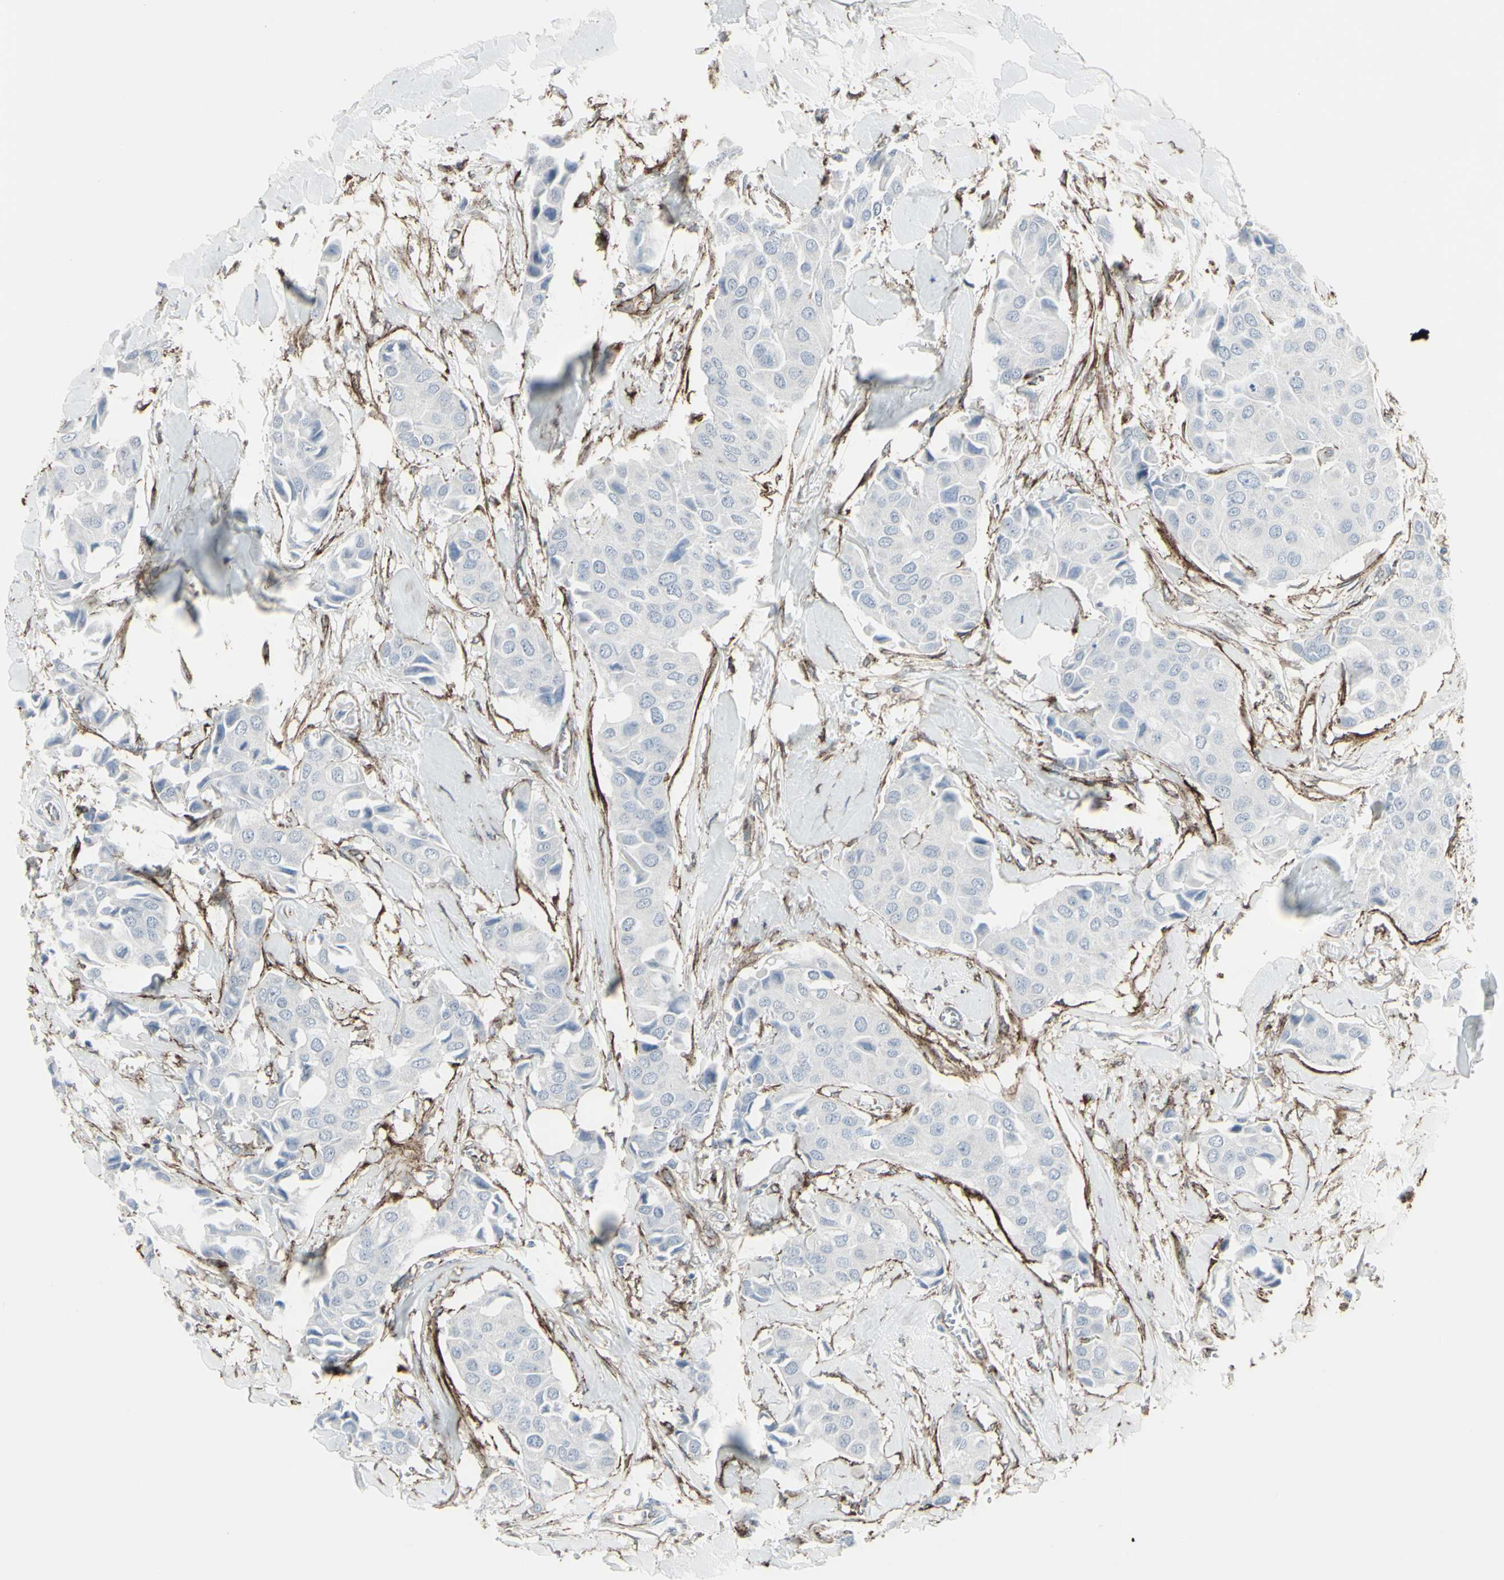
{"staining": {"intensity": "negative", "quantity": "none", "location": "none"}, "tissue": "breast cancer", "cell_type": "Tumor cells", "image_type": "cancer", "snomed": [{"axis": "morphology", "description": "Duct carcinoma"}, {"axis": "topography", "description": "Breast"}], "caption": "There is no significant positivity in tumor cells of breast cancer. The staining was performed using DAB (3,3'-diaminobenzidine) to visualize the protein expression in brown, while the nuclei were stained in blue with hematoxylin (Magnification: 20x).", "gene": "GJA1", "patient": {"sex": "female", "age": 80}}